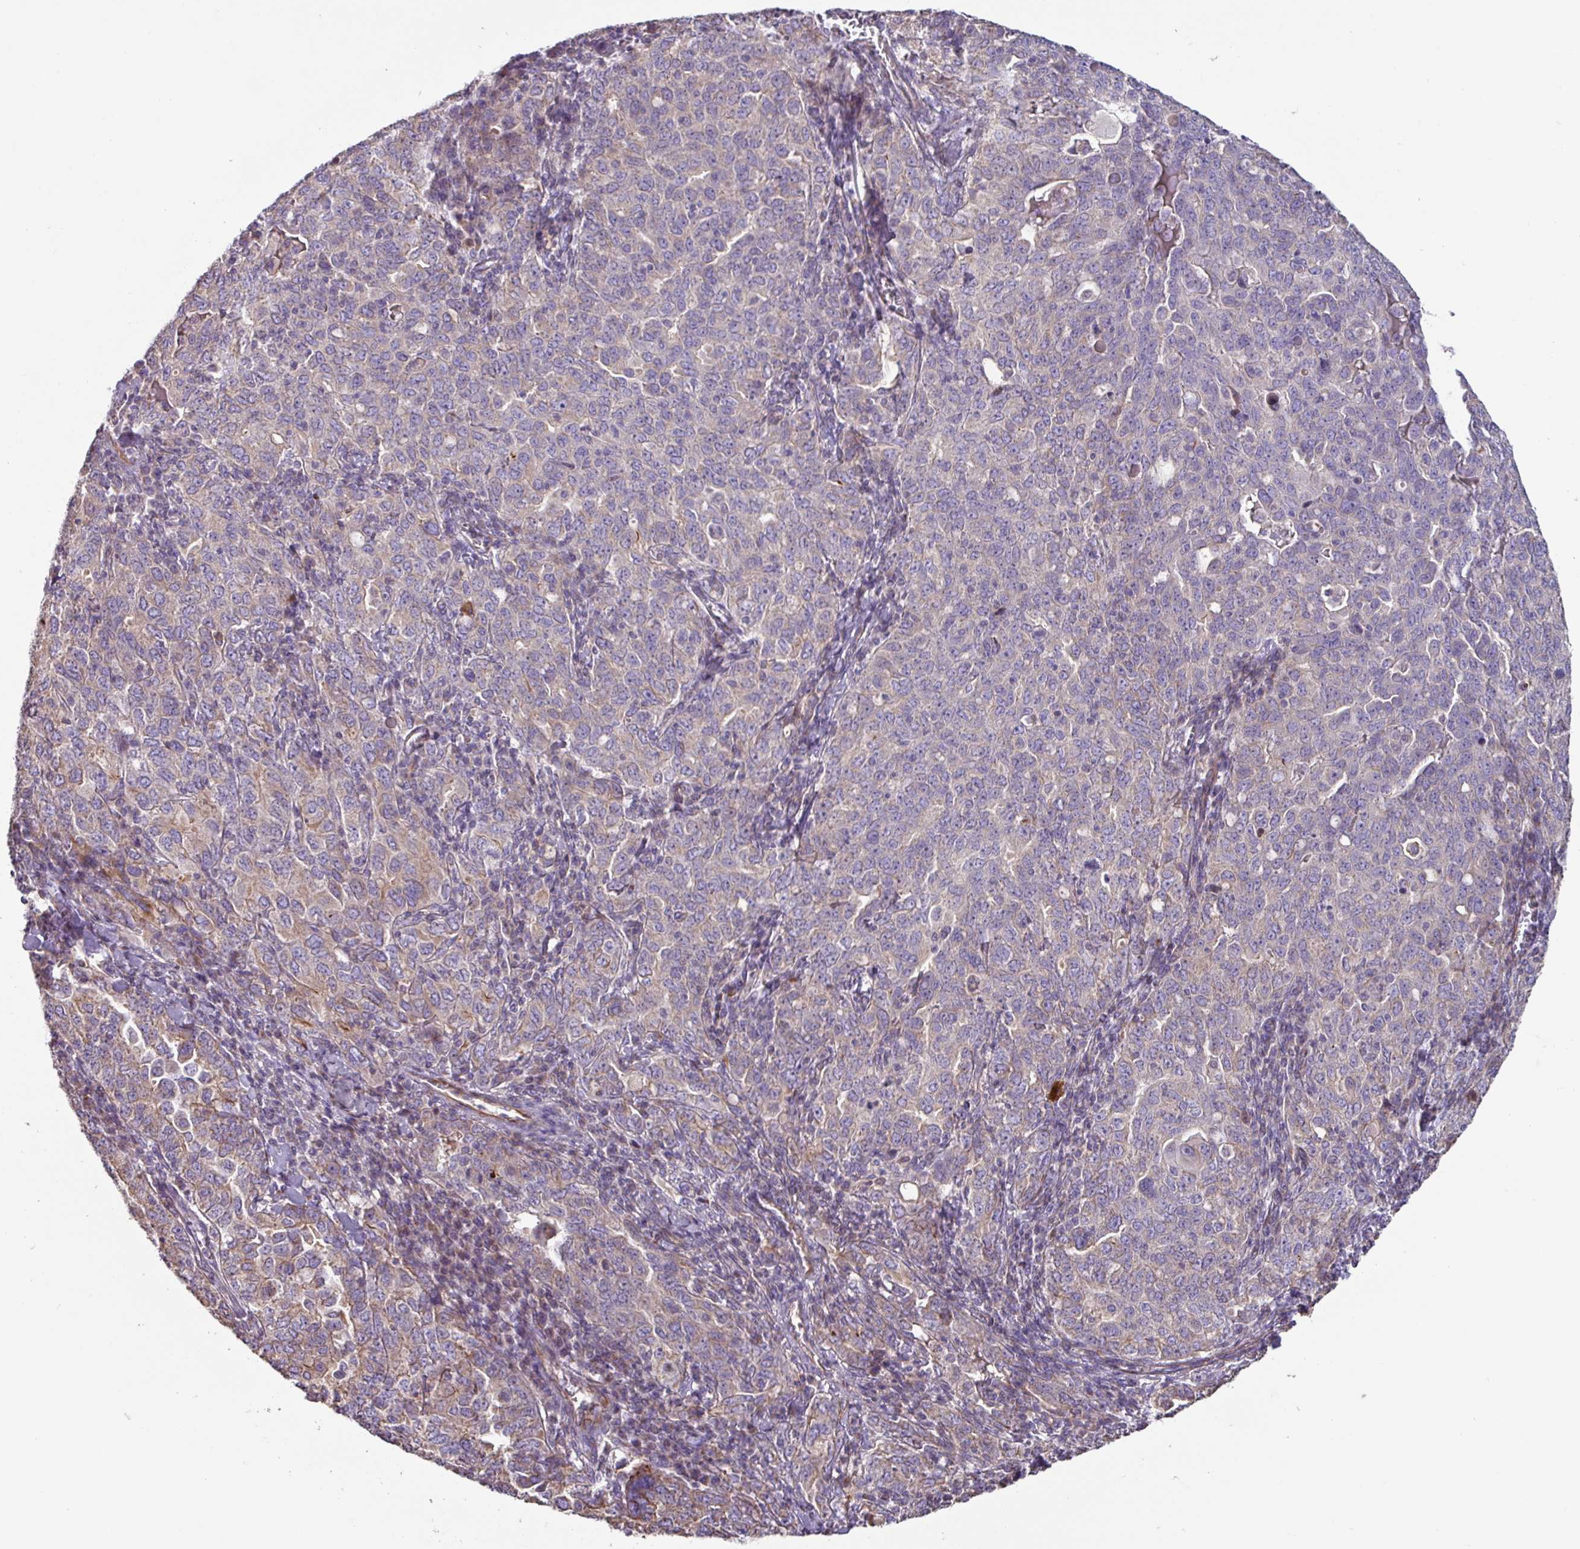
{"staining": {"intensity": "weak", "quantity": "25%-75%", "location": "cytoplasmic/membranous"}, "tissue": "ovarian cancer", "cell_type": "Tumor cells", "image_type": "cancer", "snomed": [{"axis": "morphology", "description": "Carcinoma, endometroid"}, {"axis": "topography", "description": "Ovary"}], "caption": "Immunohistochemistry (DAB) staining of endometroid carcinoma (ovarian) reveals weak cytoplasmic/membranous protein positivity in about 25%-75% of tumor cells.", "gene": "MRRF", "patient": {"sex": "female", "age": 62}}